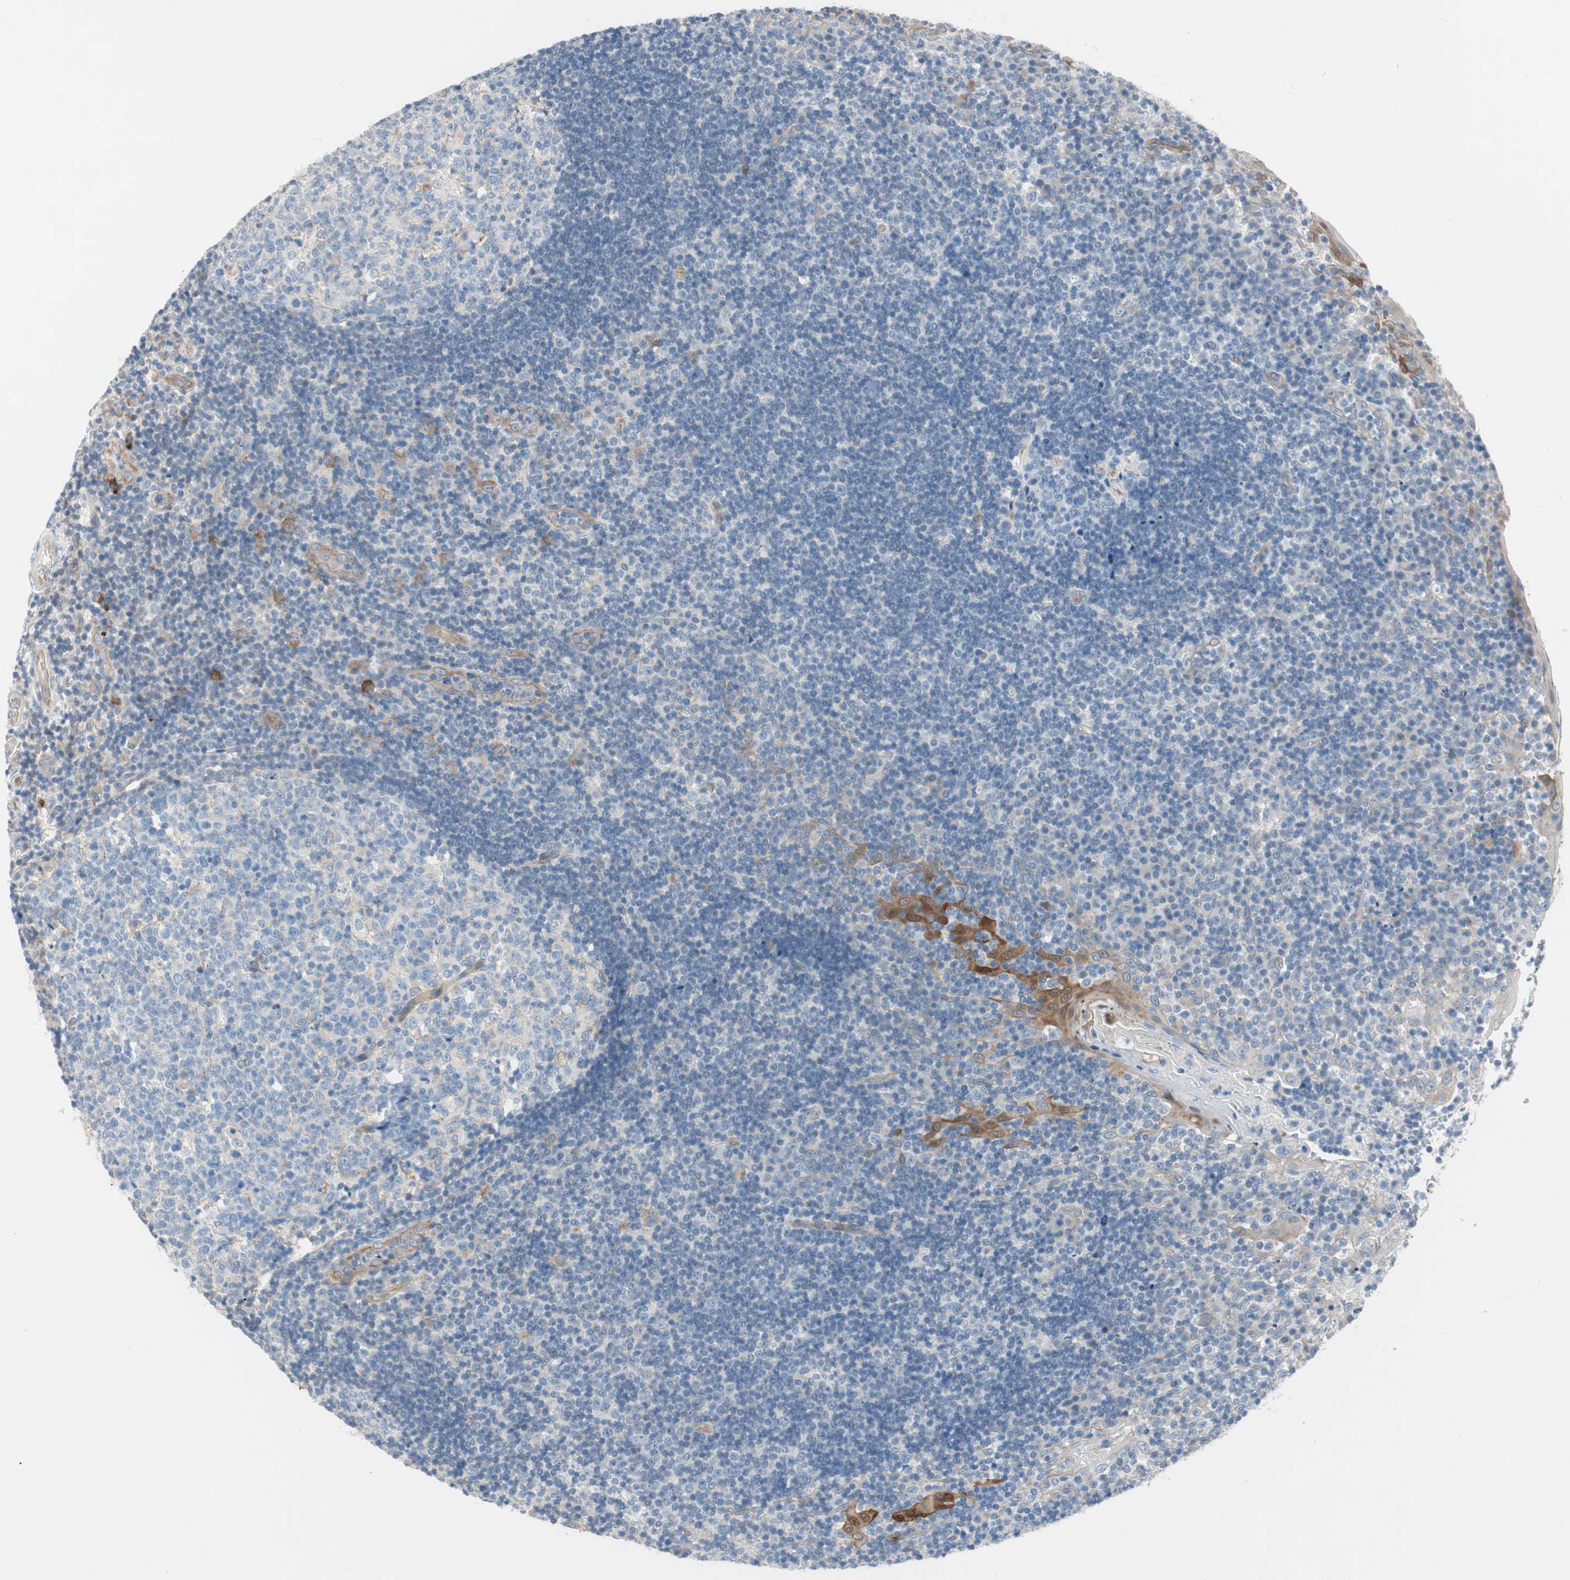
{"staining": {"intensity": "weak", "quantity": "<25%", "location": "cytoplasmic/membranous"}, "tissue": "tonsil", "cell_type": "Germinal center cells", "image_type": "normal", "snomed": [{"axis": "morphology", "description": "Normal tissue, NOS"}, {"axis": "topography", "description": "Tonsil"}], "caption": "A high-resolution image shows IHC staining of unremarkable tonsil, which reveals no significant positivity in germinal center cells.", "gene": "CDK3", "patient": {"sex": "female", "age": 40}}